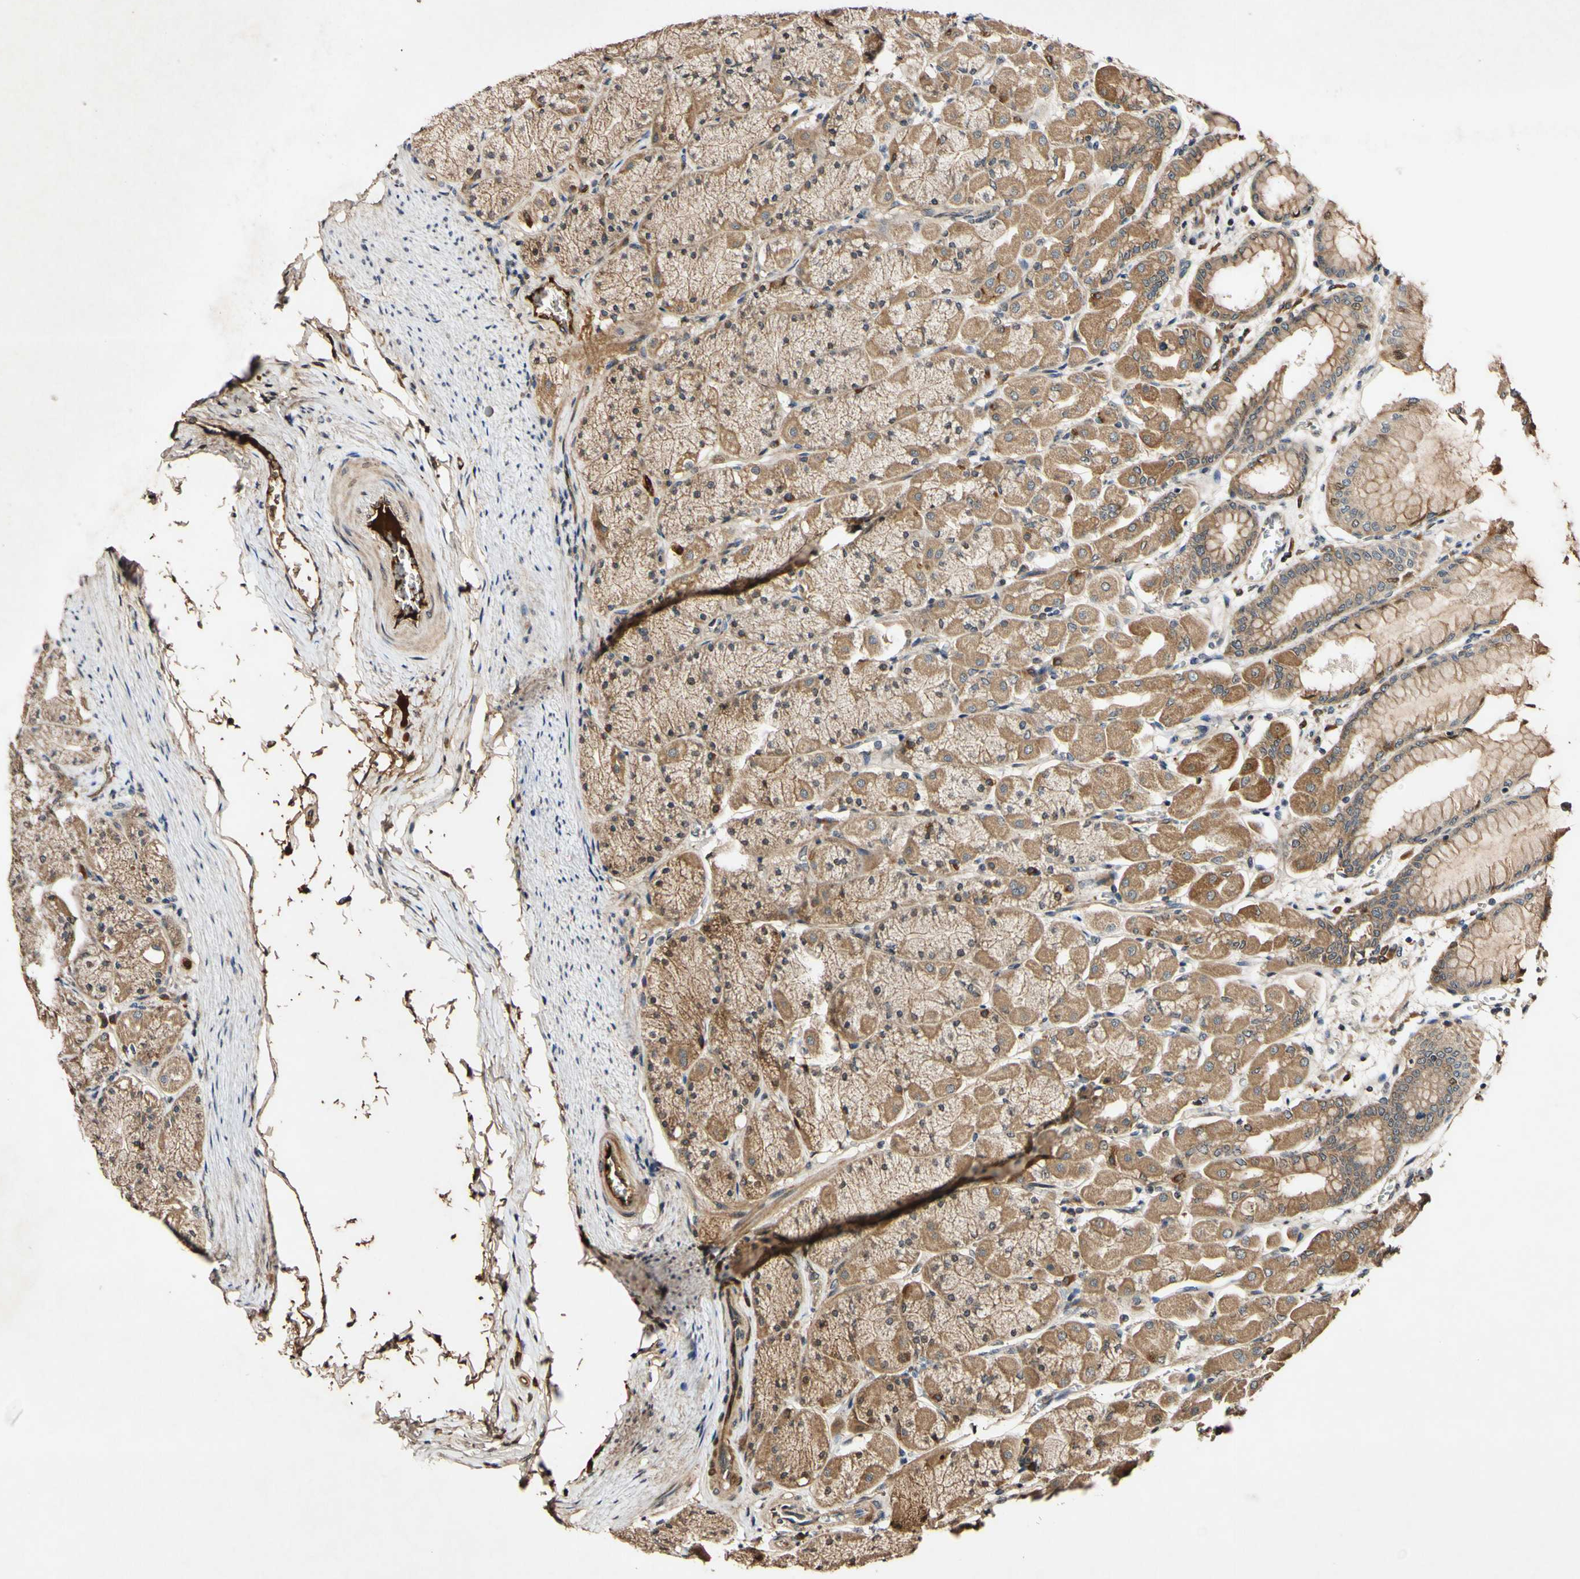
{"staining": {"intensity": "strong", "quantity": ">75%", "location": "cytoplasmic/membranous"}, "tissue": "stomach", "cell_type": "Glandular cells", "image_type": "normal", "snomed": [{"axis": "morphology", "description": "Normal tissue, NOS"}, {"axis": "topography", "description": "Stomach, upper"}], "caption": "The image shows staining of normal stomach, revealing strong cytoplasmic/membranous protein positivity (brown color) within glandular cells. The staining was performed using DAB (3,3'-diaminobenzidine), with brown indicating positive protein expression. Nuclei are stained blue with hematoxylin.", "gene": "PLAT", "patient": {"sex": "female", "age": 56}}